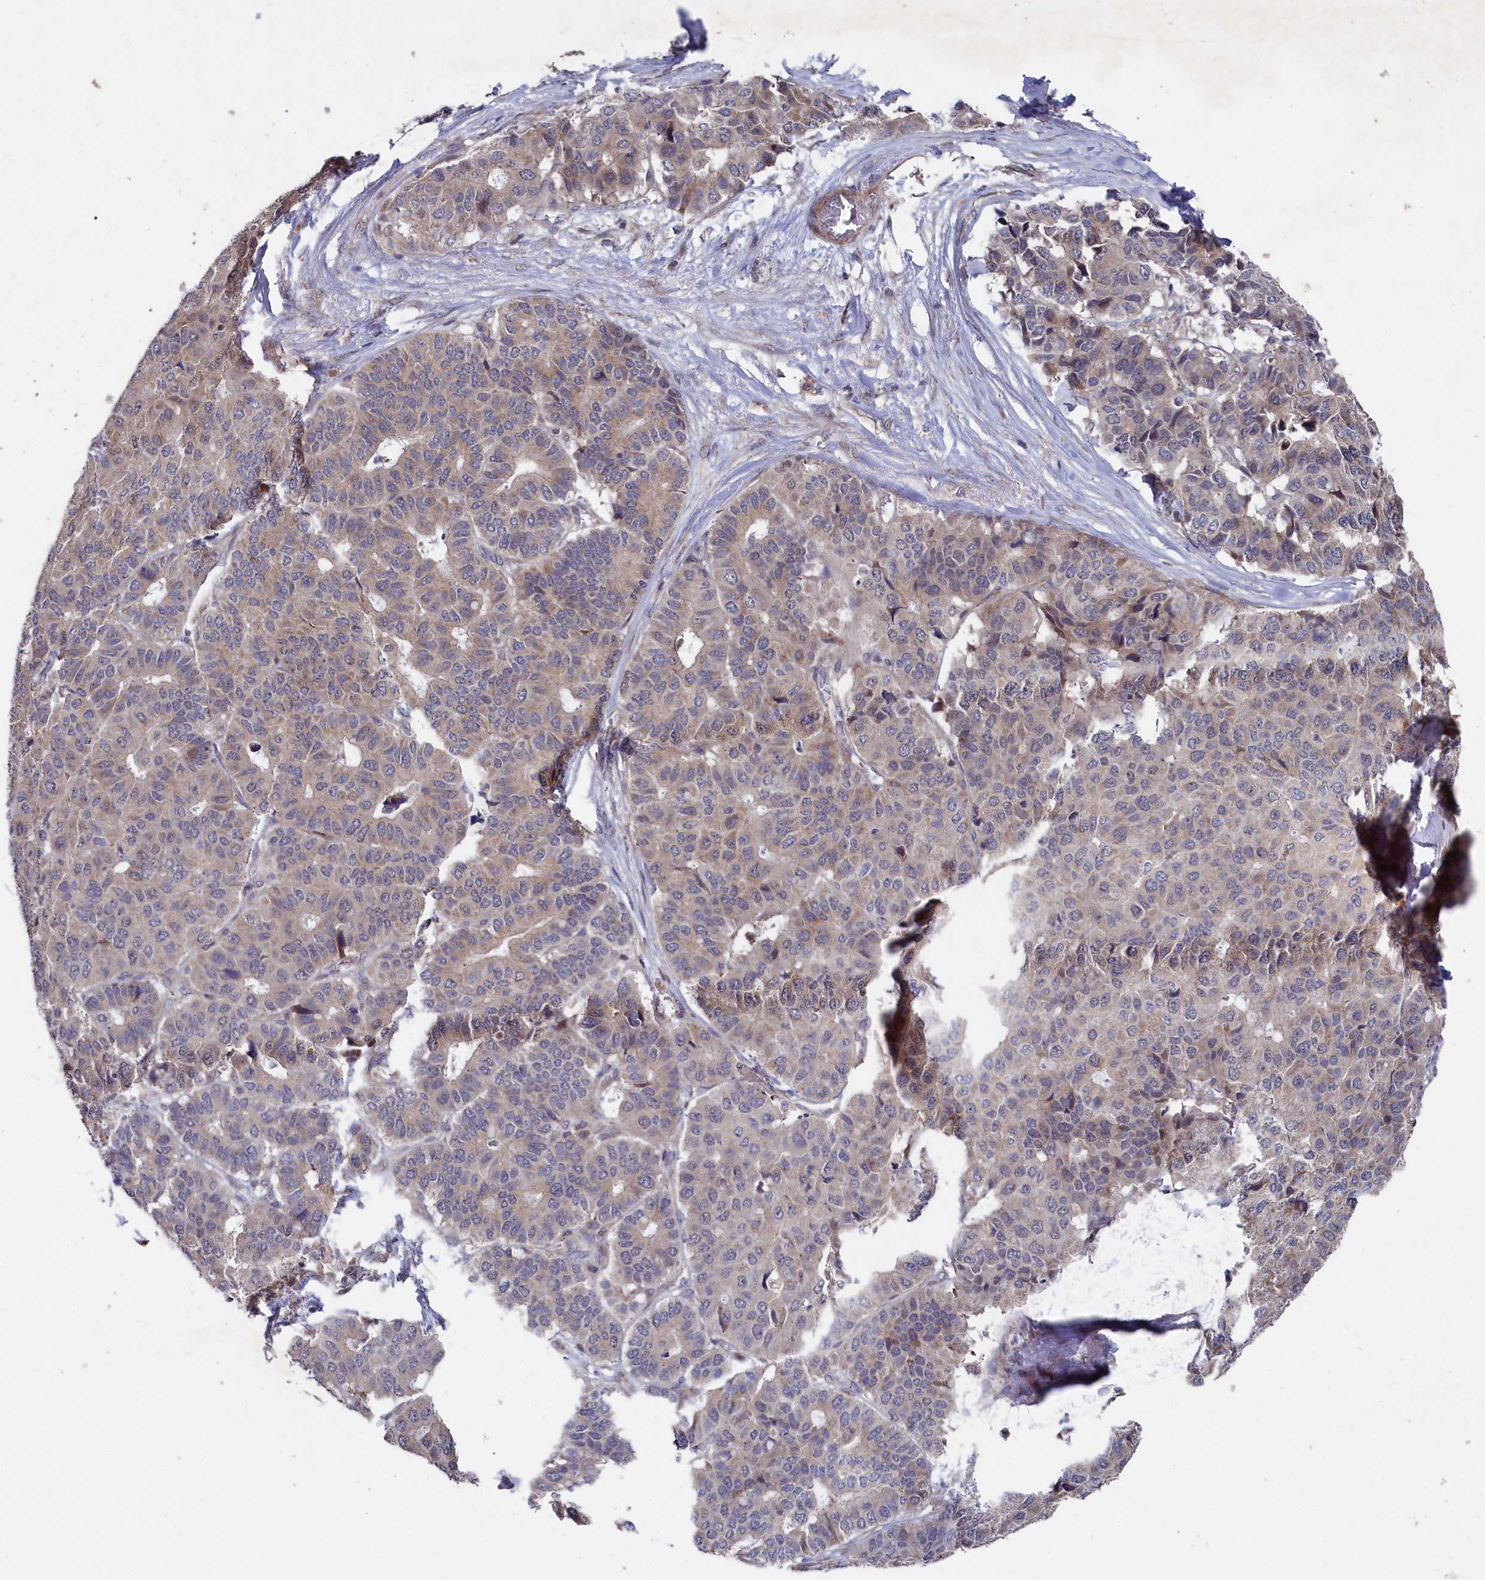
{"staining": {"intensity": "weak", "quantity": "25%-75%", "location": "cytoplasmic/membranous"}, "tissue": "pancreatic cancer", "cell_type": "Tumor cells", "image_type": "cancer", "snomed": [{"axis": "morphology", "description": "Adenocarcinoma, NOS"}, {"axis": "topography", "description": "Pancreas"}], "caption": "Immunohistochemical staining of human pancreatic cancer (adenocarcinoma) reveals weak cytoplasmic/membranous protein staining in approximately 25%-75% of tumor cells. The protein is stained brown, and the nuclei are stained in blue (DAB IHC with brightfield microscopy, high magnification).", "gene": "SUPV3L1", "patient": {"sex": "male", "age": 50}}